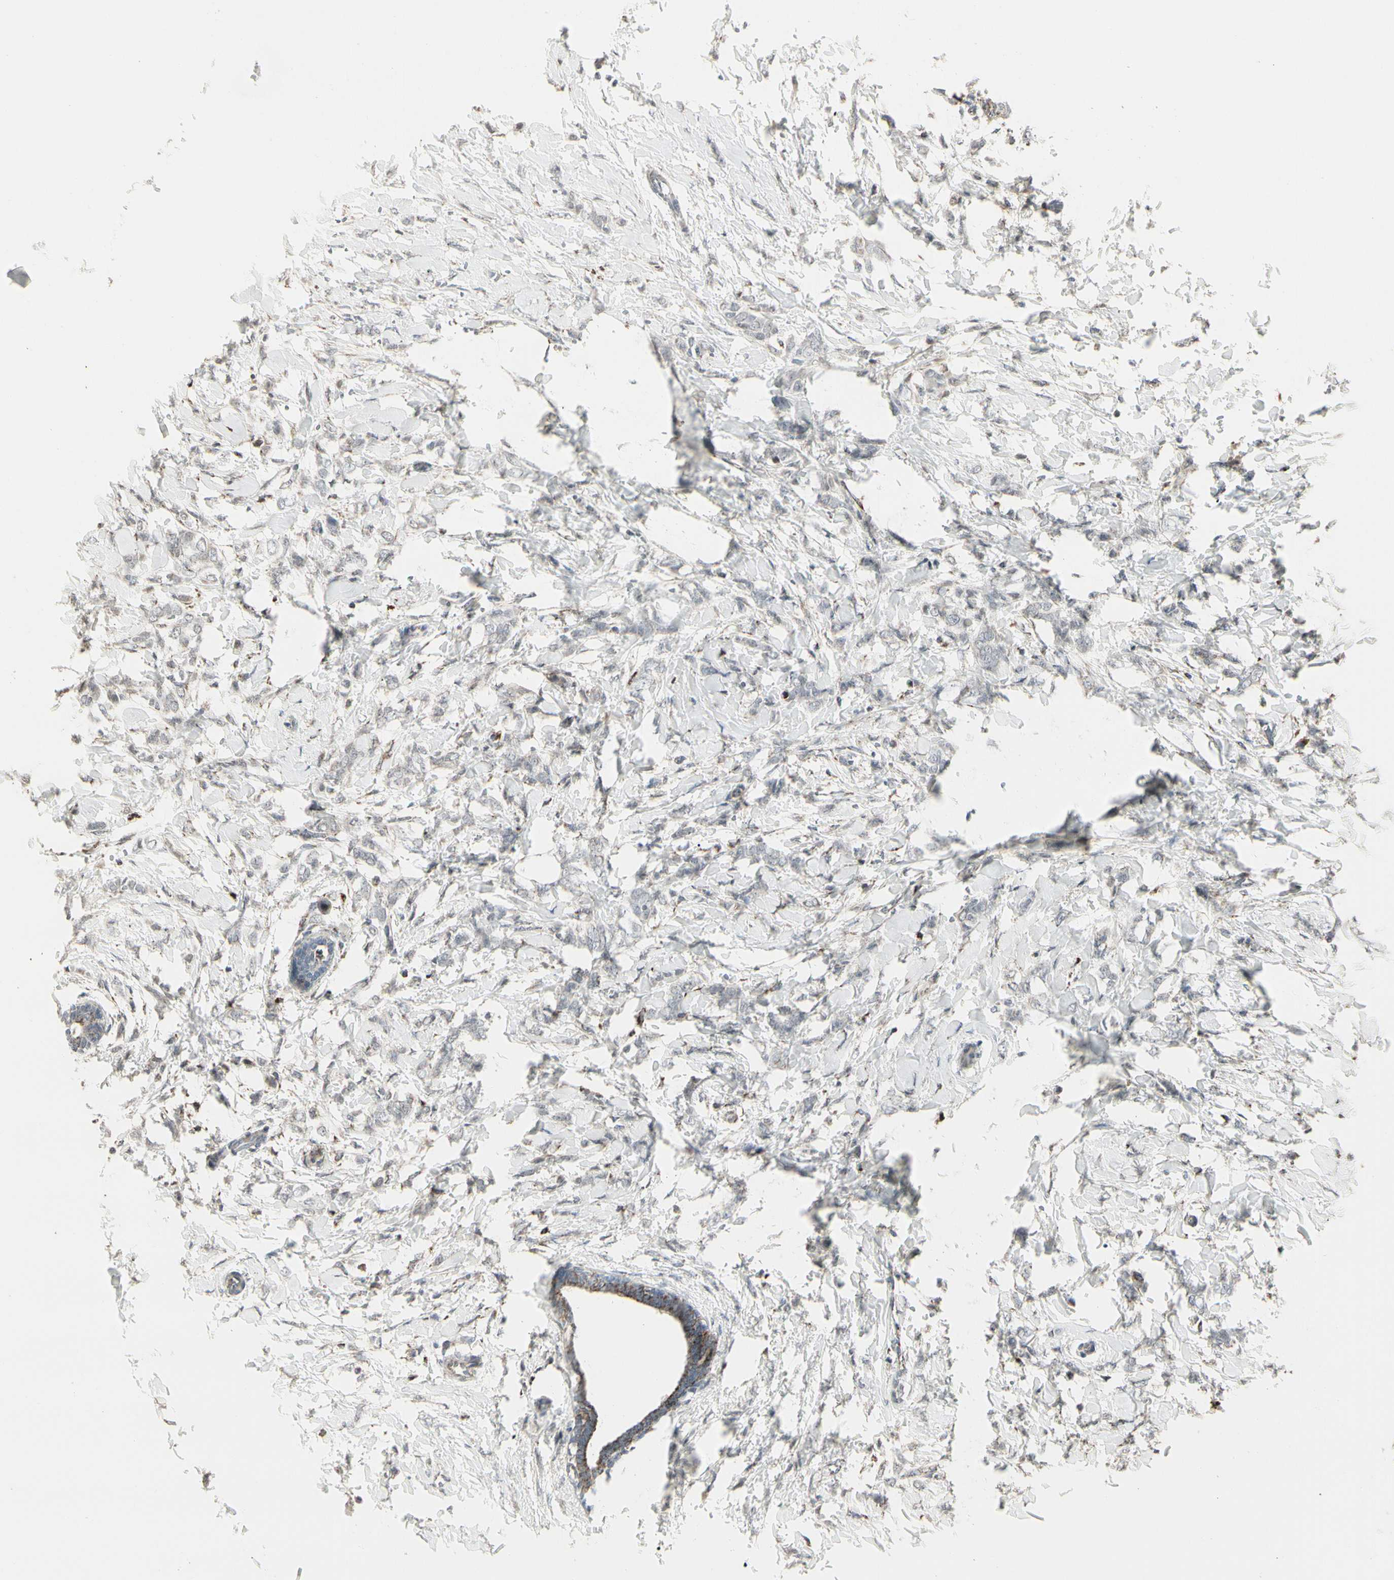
{"staining": {"intensity": "moderate", "quantity": ">75%", "location": "cytoplasmic/membranous"}, "tissue": "breast cancer", "cell_type": "Tumor cells", "image_type": "cancer", "snomed": [{"axis": "morphology", "description": "Lobular carcinoma, in situ"}, {"axis": "morphology", "description": "Lobular carcinoma"}, {"axis": "topography", "description": "Breast"}], "caption": "Immunohistochemistry (IHC) of human breast cancer (lobular carcinoma) displays medium levels of moderate cytoplasmic/membranous expression in approximately >75% of tumor cells. The protein of interest is shown in brown color, while the nuclei are stained blue.", "gene": "TMEM176A", "patient": {"sex": "female", "age": 41}}